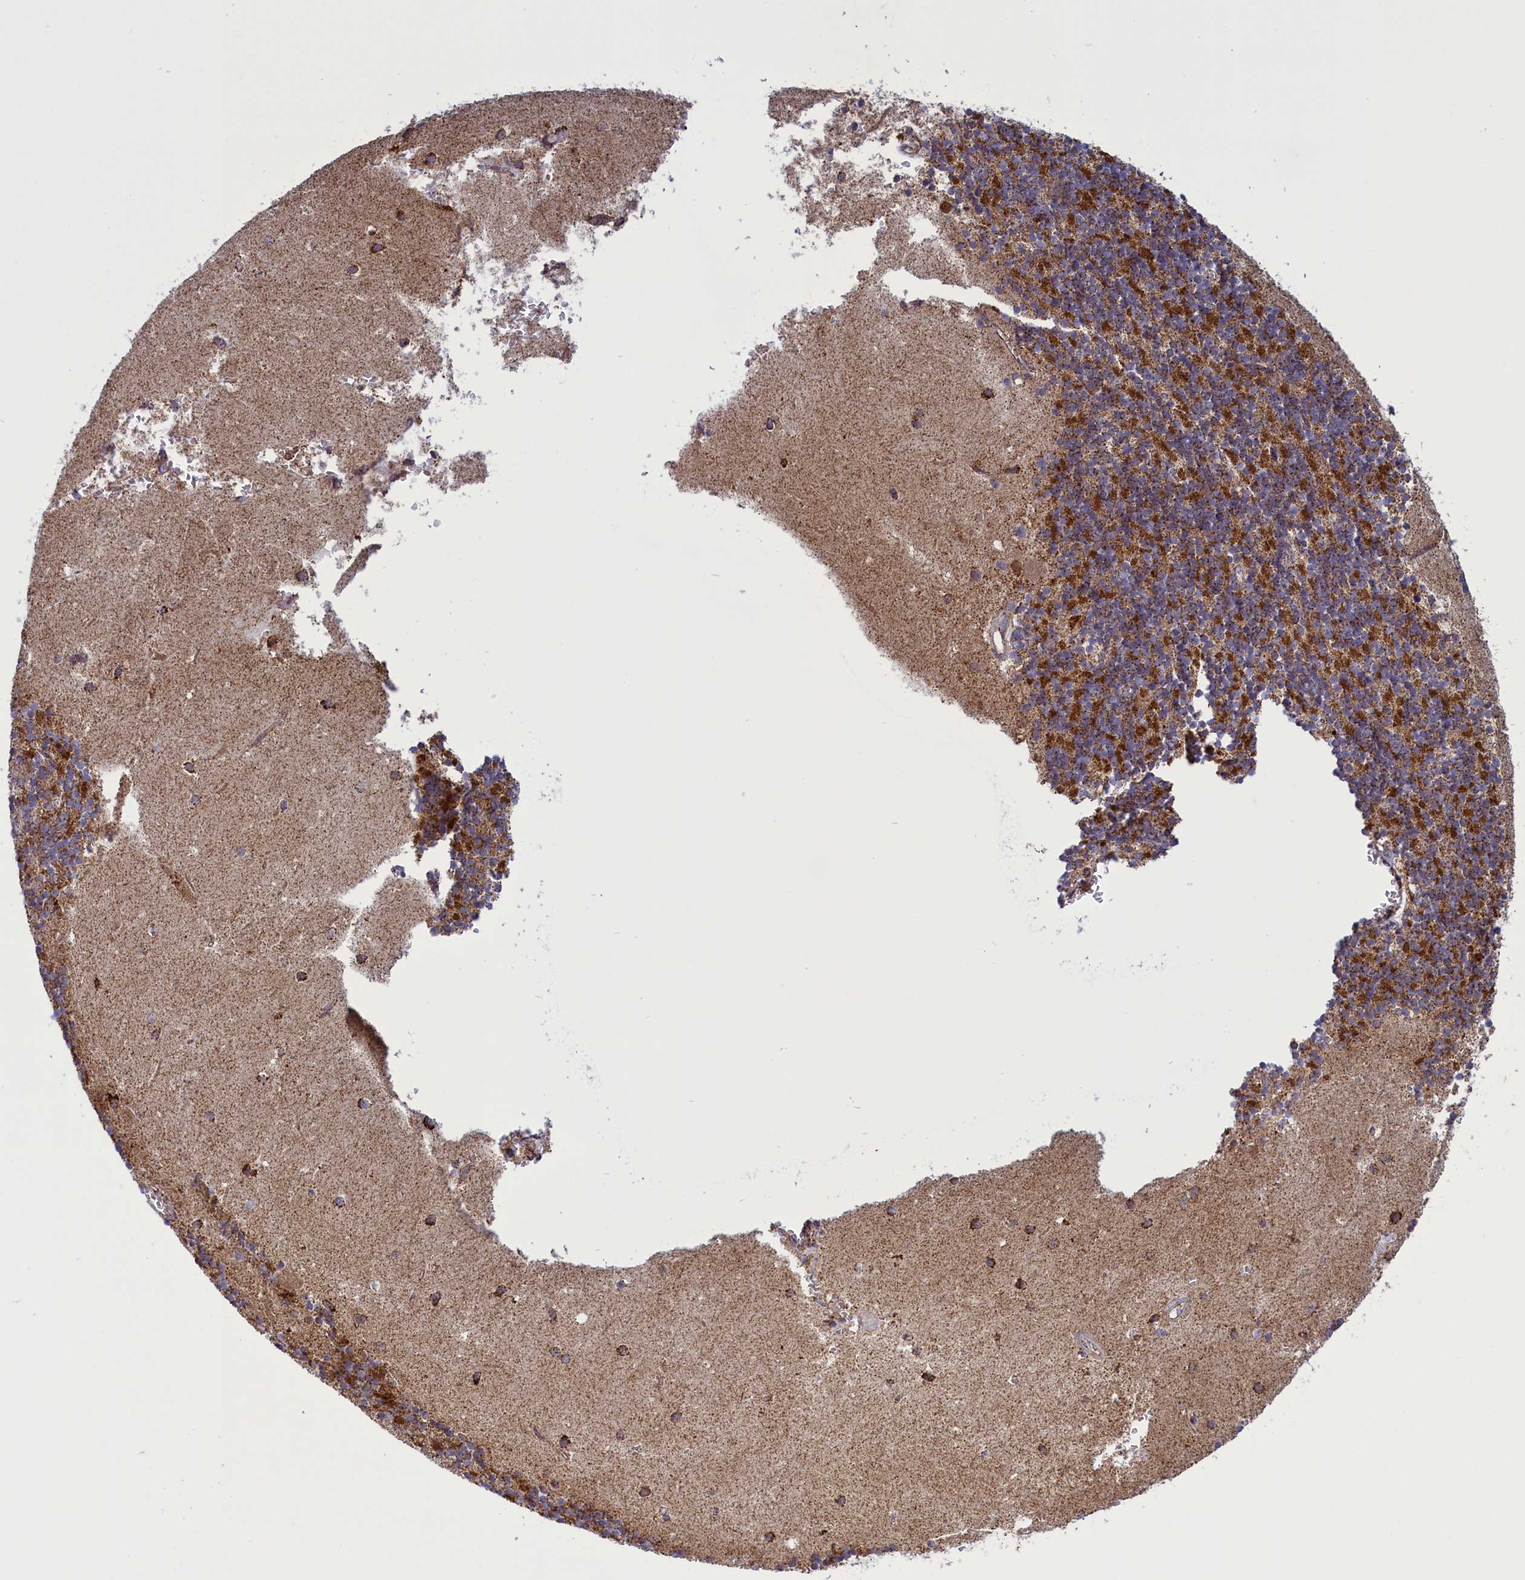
{"staining": {"intensity": "strong", "quantity": "25%-75%", "location": "cytoplasmic/membranous"}, "tissue": "cerebellum", "cell_type": "Cells in granular layer", "image_type": "normal", "snomed": [{"axis": "morphology", "description": "Normal tissue, NOS"}, {"axis": "topography", "description": "Cerebellum"}], "caption": "Human cerebellum stained with a brown dye demonstrates strong cytoplasmic/membranous positive expression in approximately 25%-75% of cells in granular layer.", "gene": "ISOC2", "patient": {"sex": "male", "age": 54}}